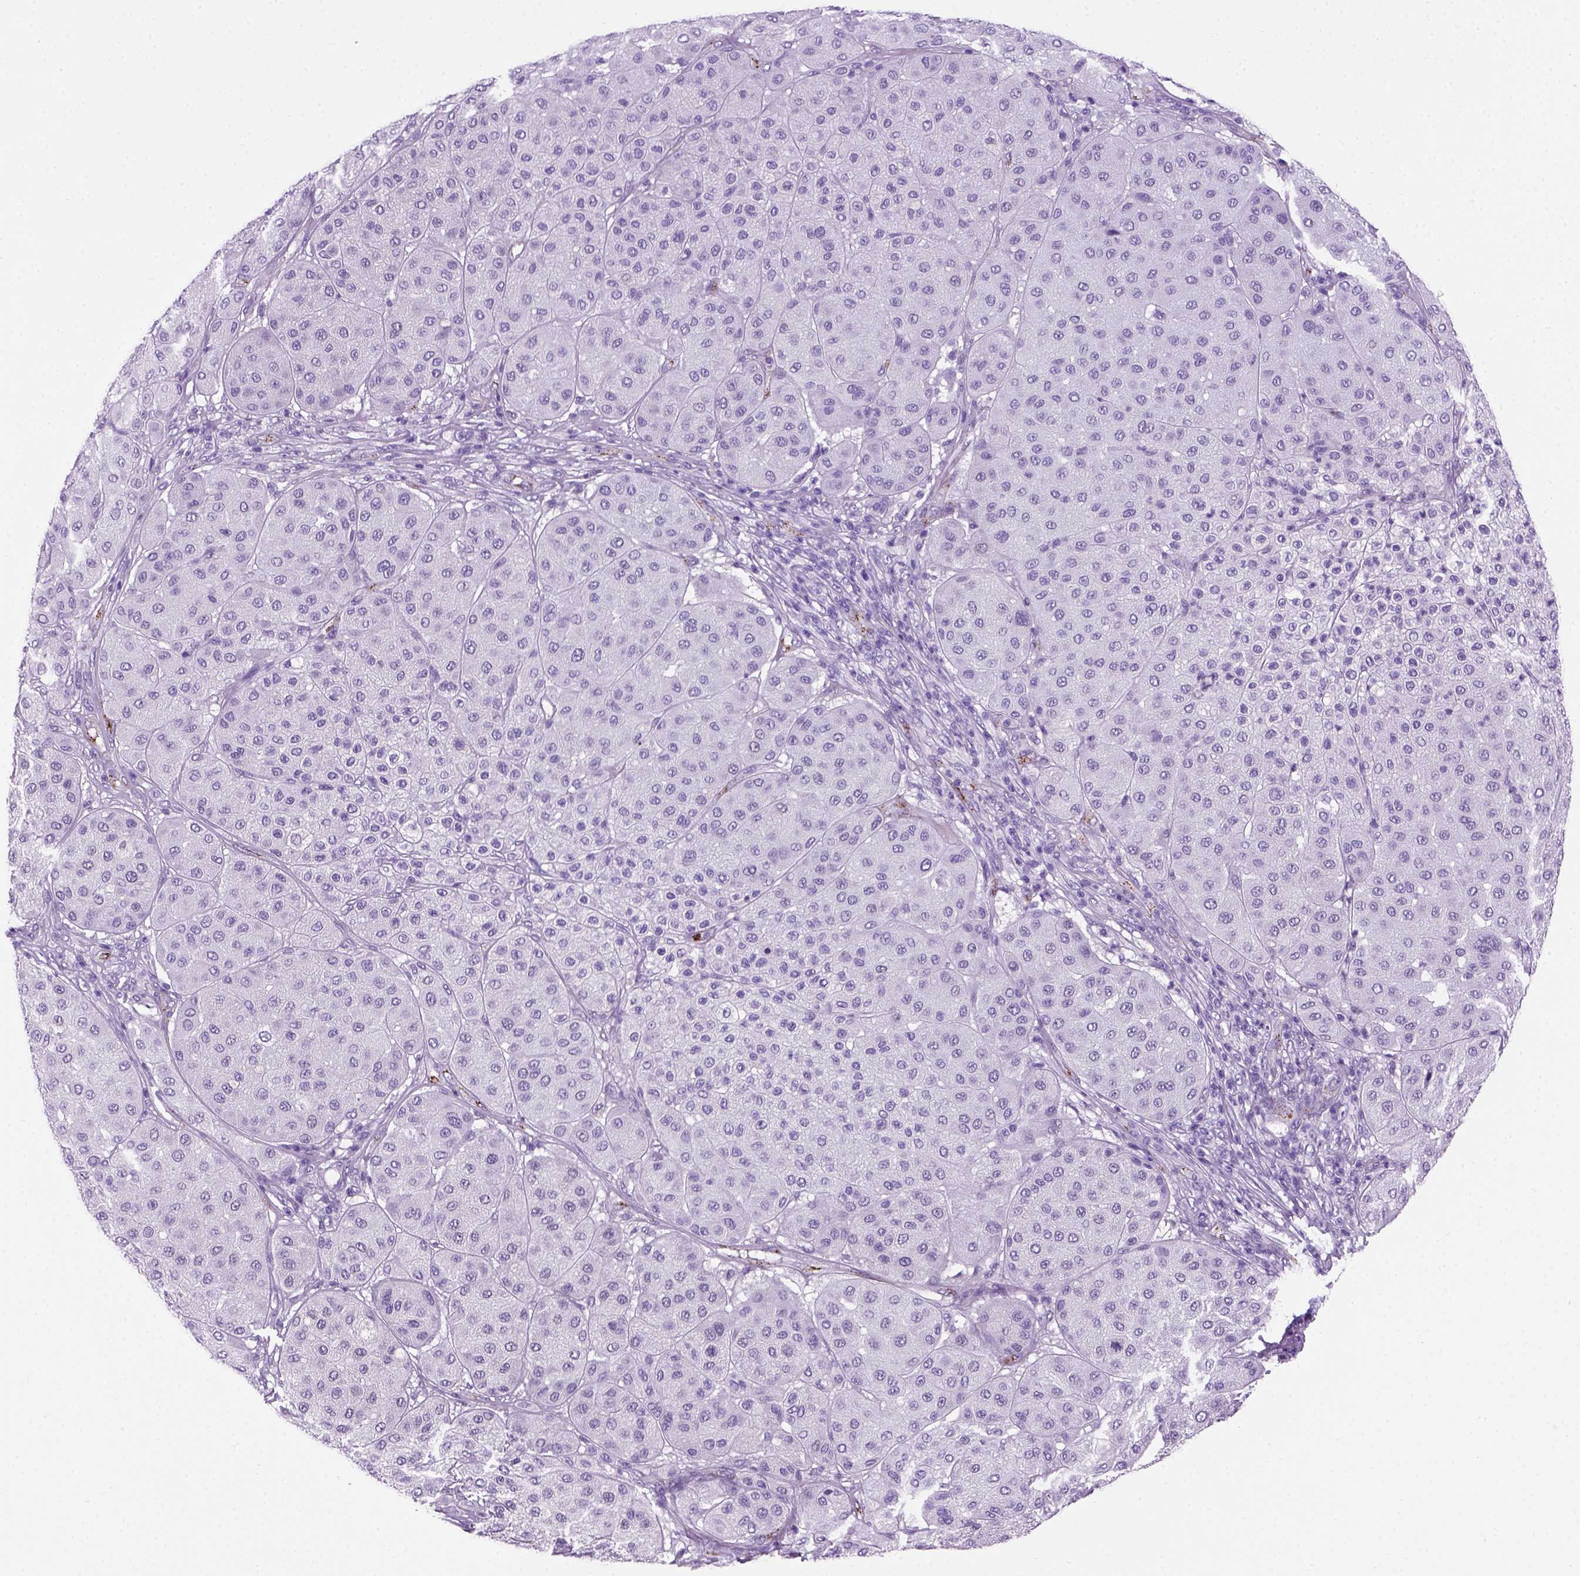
{"staining": {"intensity": "negative", "quantity": "none", "location": "none"}, "tissue": "melanoma", "cell_type": "Tumor cells", "image_type": "cancer", "snomed": [{"axis": "morphology", "description": "Malignant melanoma, Metastatic site"}, {"axis": "topography", "description": "Smooth muscle"}], "caption": "This is an IHC photomicrograph of melanoma. There is no expression in tumor cells.", "gene": "VWF", "patient": {"sex": "male", "age": 41}}